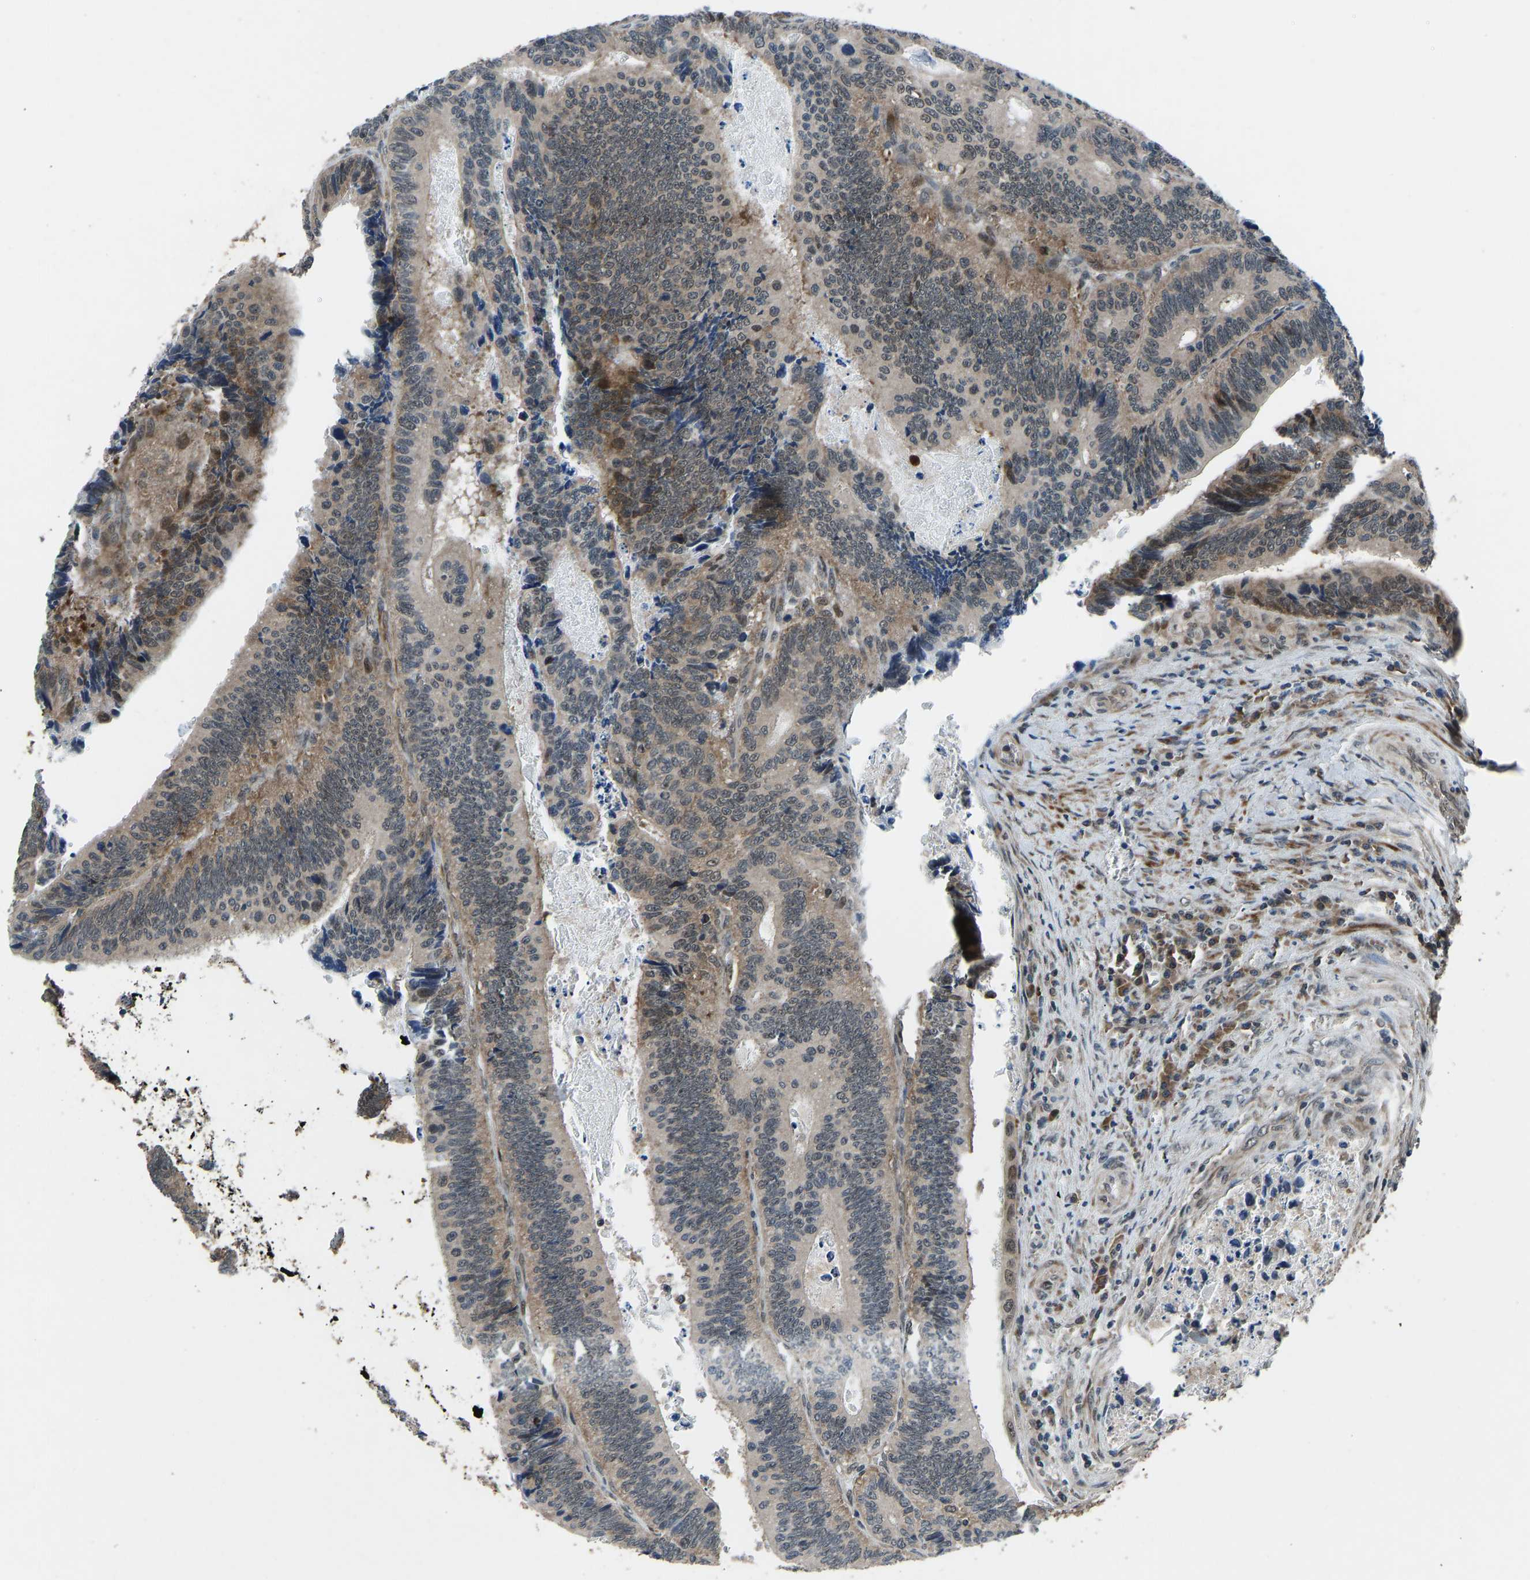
{"staining": {"intensity": "moderate", "quantity": ">75%", "location": "cytoplasmic/membranous"}, "tissue": "colorectal cancer", "cell_type": "Tumor cells", "image_type": "cancer", "snomed": [{"axis": "morphology", "description": "Inflammation, NOS"}, {"axis": "morphology", "description": "Adenocarcinoma, NOS"}, {"axis": "topography", "description": "Colon"}], "caption": "Adenocarcinoma (colorectal) was stained to show a protein in brown. There is medium levels of moderate cytoplasmic/membranous staining in approximately >75% of tumor cells.", "gene": "RLIM", "patient": {"sex": "male", "age": 72}}